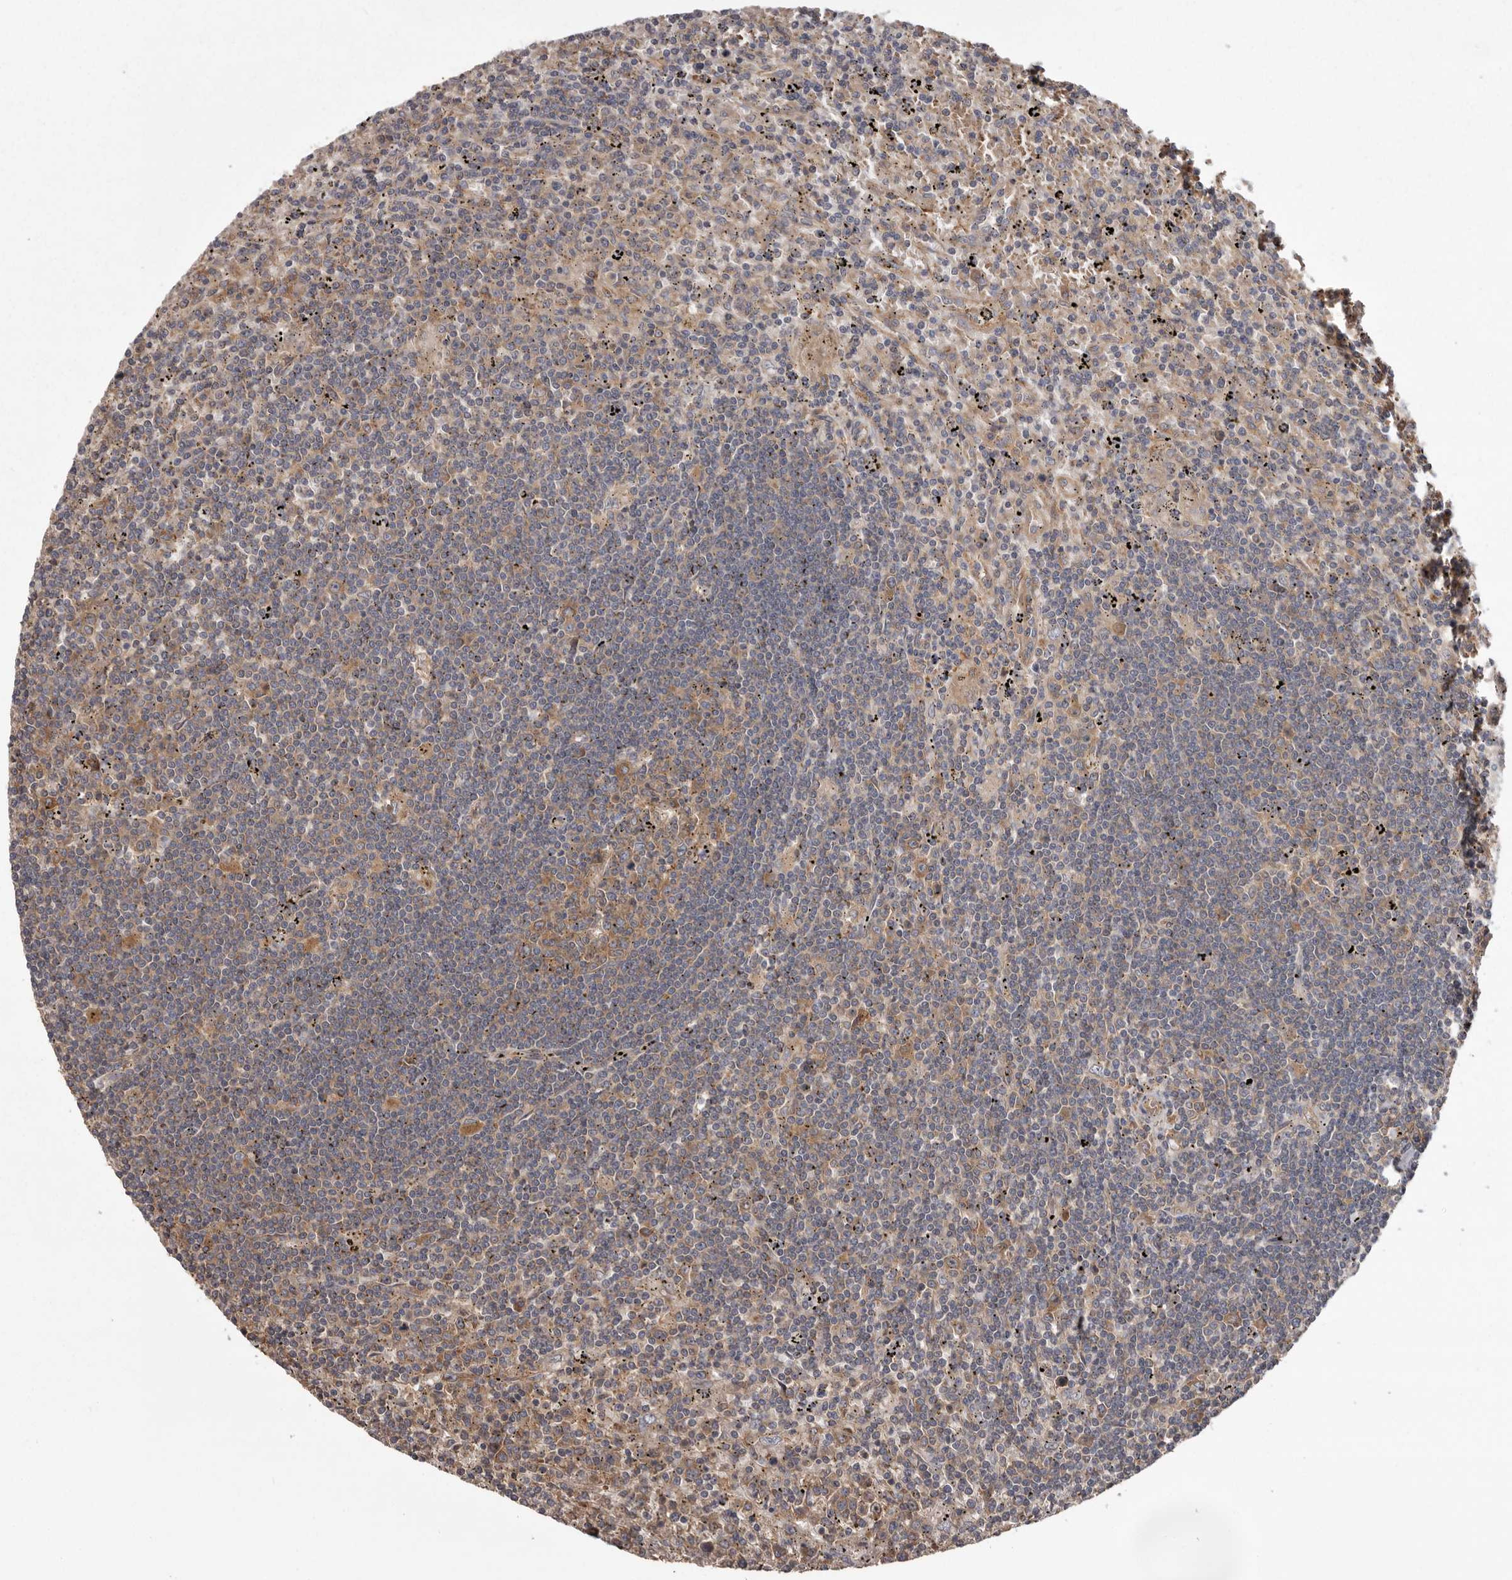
{"staining": {"intensity": "moderate", "quantity": "<25%", "location": "cytoplasmic/membranous"}, "tissue": "lymphoma", "cell_type": "Tumor cells", "image_type": "cancer", "snomed": [{"axis": "morphology", "description": "Malignant lymphoma, non-Hodgkin's type, Low grade"}, {"axis": "topography", "description": "Spleen"}], "caption": "IHC image of neoplastic tissue: human low-grade malignant lymphoma, non-Hodgkin's type stained using IHC demonstrates low levels of moderate protein expression localized specifically in the cytoplasmic/membranous of tumor cells, appearing as a cytoplasmic/membranous brown color.", "gene": "DARS1", "patient": {"sex": "male", "age": 76}}